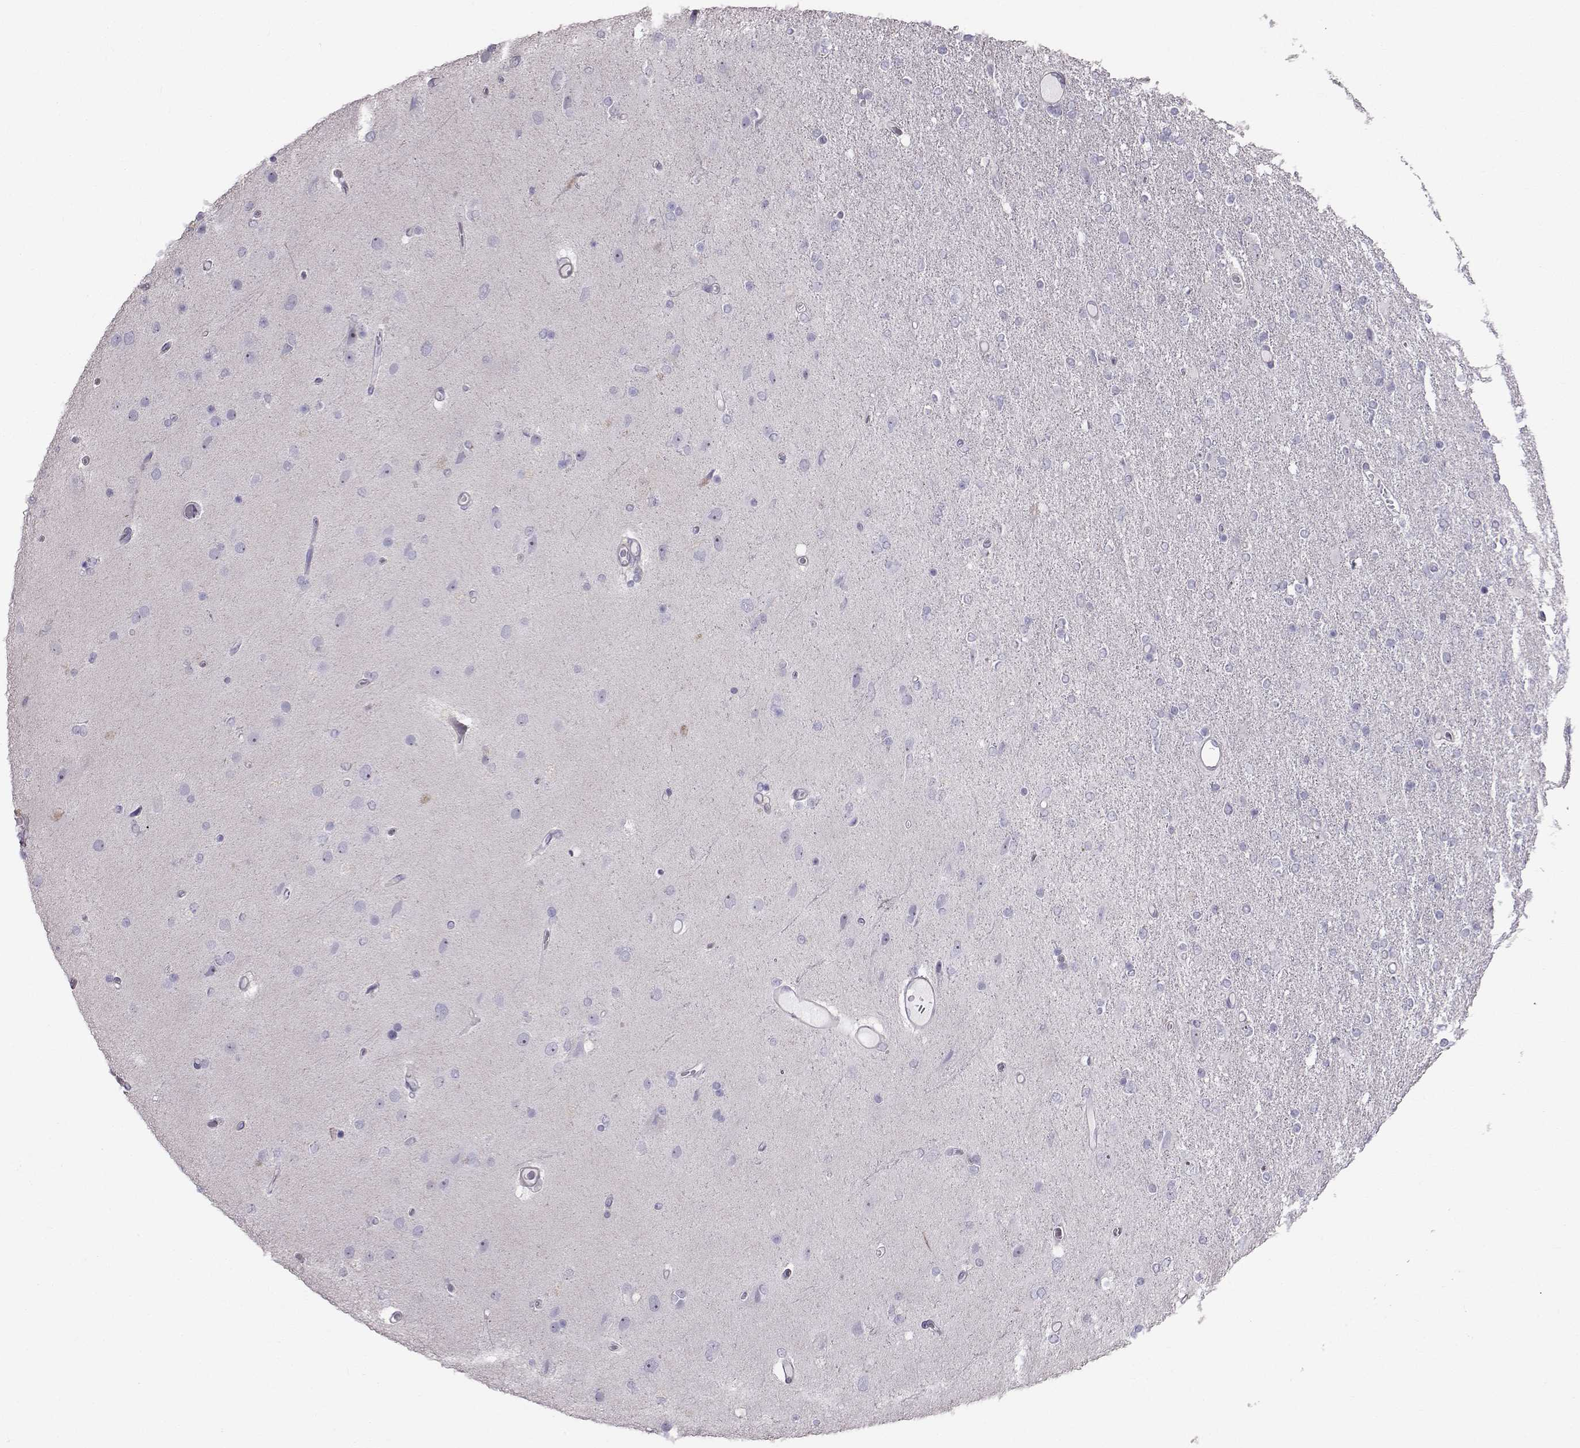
{"staining": {"intensity": "negative", "quantity": "none", "location": "none"}, "tissue": "glioma", "cell_type": "Tumor cells", "image_type": "cancer", "snomed": [{"axis": "morphology", "description": "Glioma, malignant, High grade"}, {"axis": "topography", "description": "Cerebral cortex"}], "caption": "Immunohistochemical staining of malignant glioma (high-grade) shows no significant expression in tumor cells.", "gene": "GARIN3", "patient": {"sex": "male", "age": 70}}